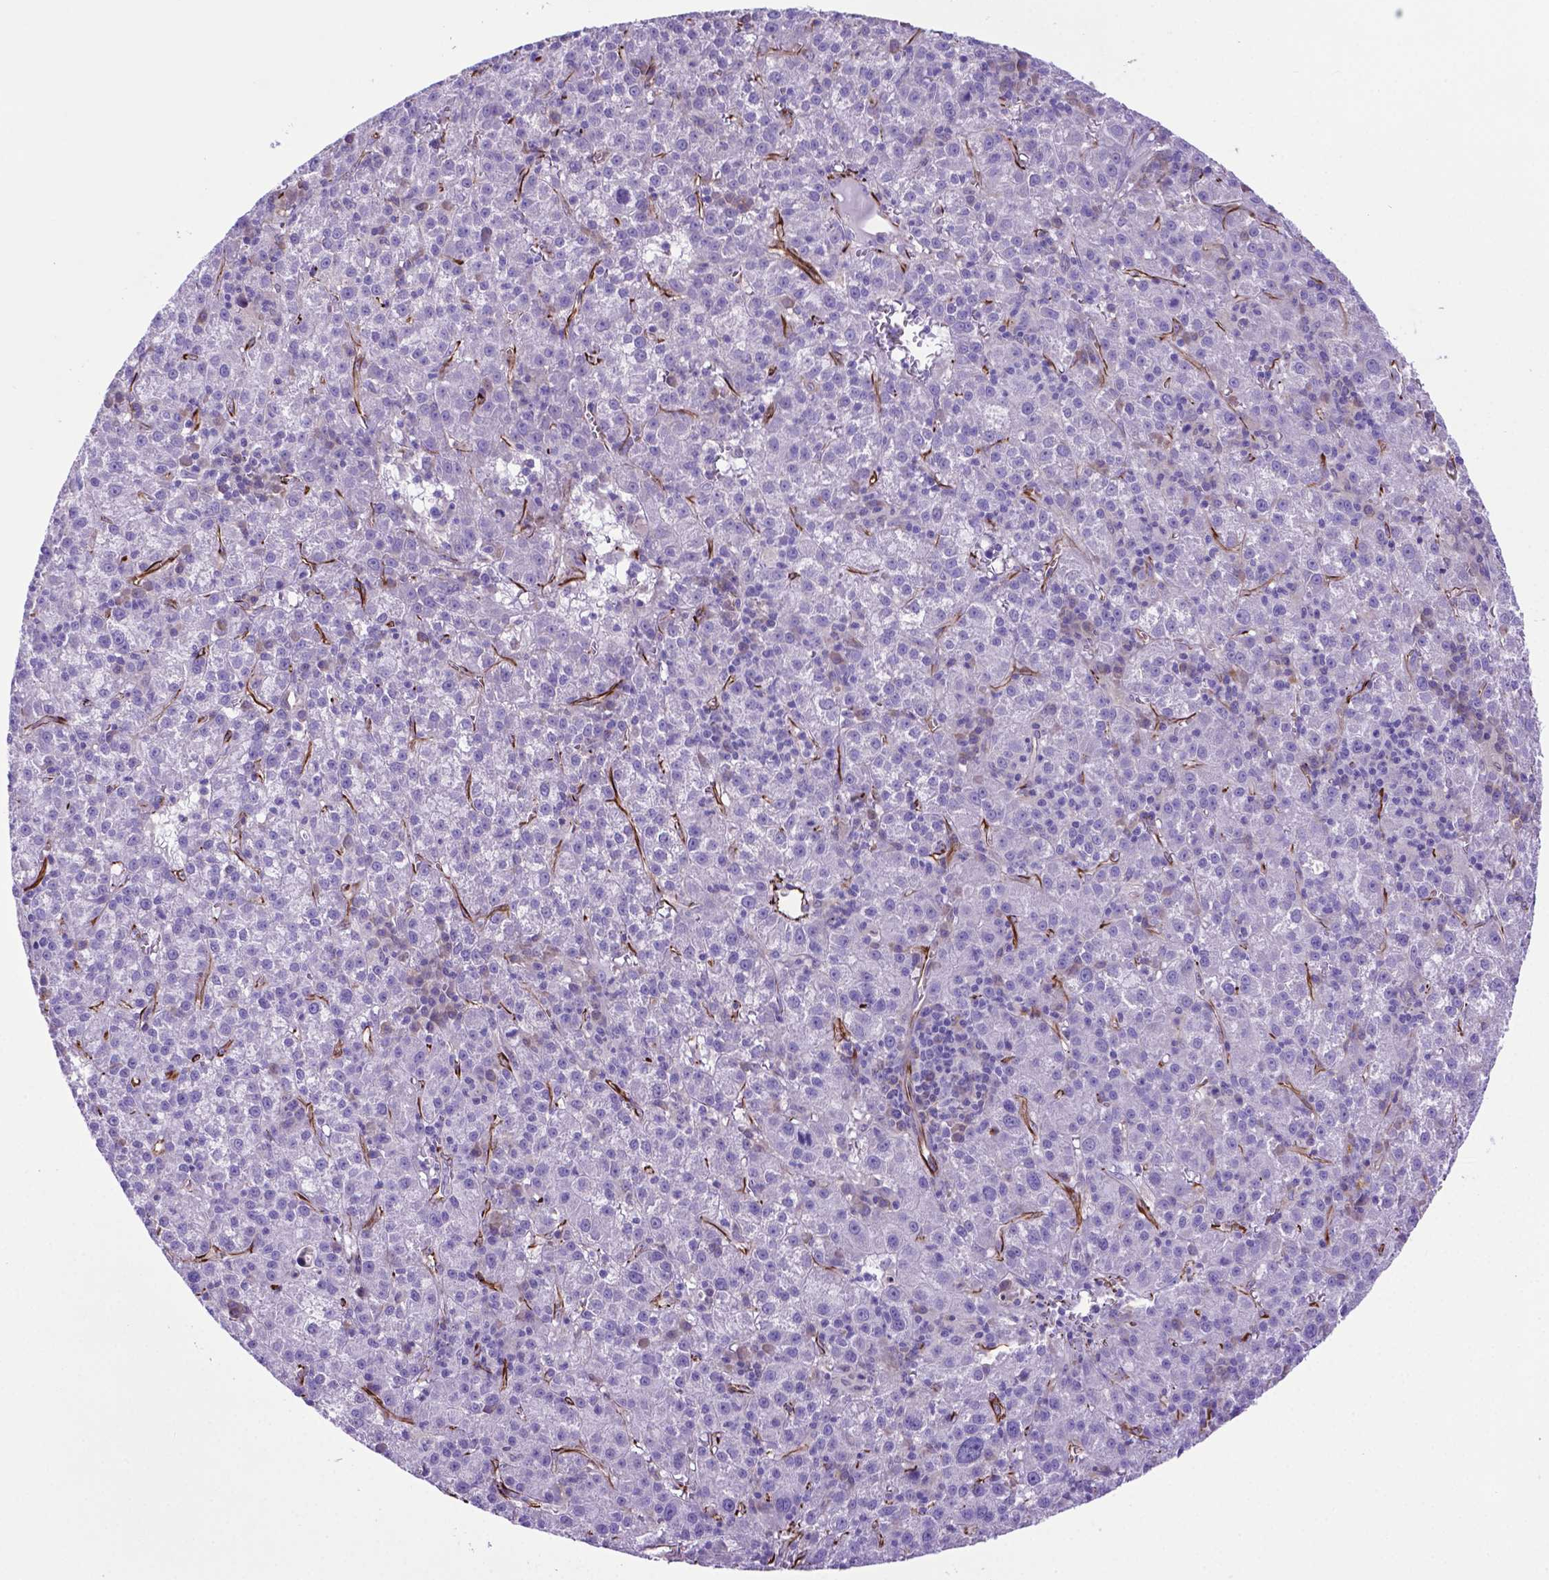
{"staining": {"intensity": "negative", "quantity": "none", "location": "none"}, "tissue": "liver cancer", "cell_type": "Tumor cells", "image_type": "cancer", "snomed": [{"axis": "morphology", "description": "Carcinoma, Hepatocellular, NOS"}, {"axis": "topography", "description": "Liver"}], "caption": "Protein analysis of liver cancer (hepatocellular carcinoma) displays no significant positivity in tumor cells.", "gene": "LZTR1", "patient": {"sex": "female", "age": 60}}